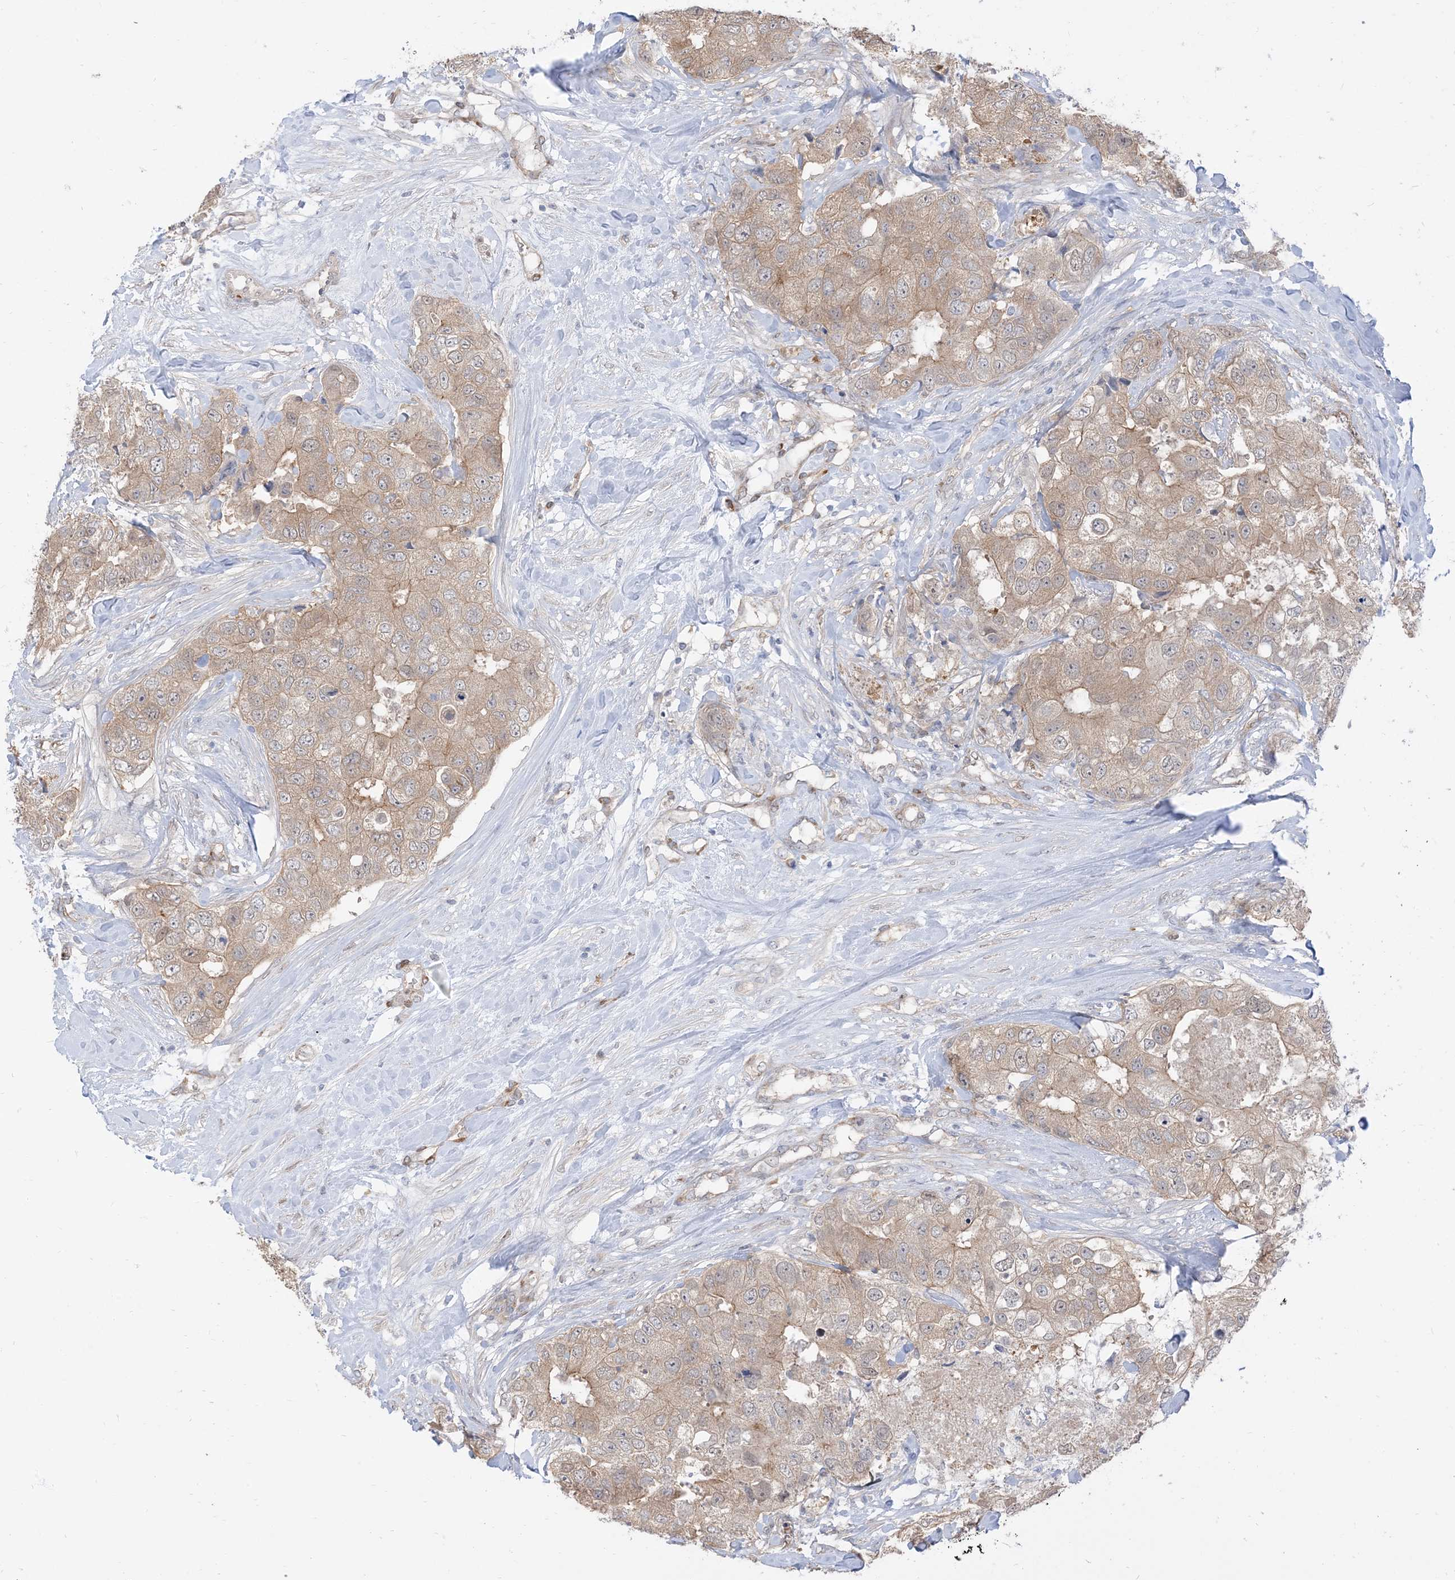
{"staining": {"intensity": "weak", "quantity": "25%-75%", "location": "cytoplasmic/membranous"}, "tissue": "breast cancer", "cell_type": "Tumor cells", "image_type": "cancer", "snomed": [{"axis": "morphology", "description": "Duct carcinoma"}, {"axis": "topography", "description": "Breast"}], "caption": "Intraductal carcinoma (breast) tissue reveals weak cytoplasmic/membranous expression in approximately 25%-75% of tumor cells, visualized by immunohistochemistry. Nuclei are stained in blue.", "gene": "RIN1", "patient": {"sex": "female", "age": 62}}